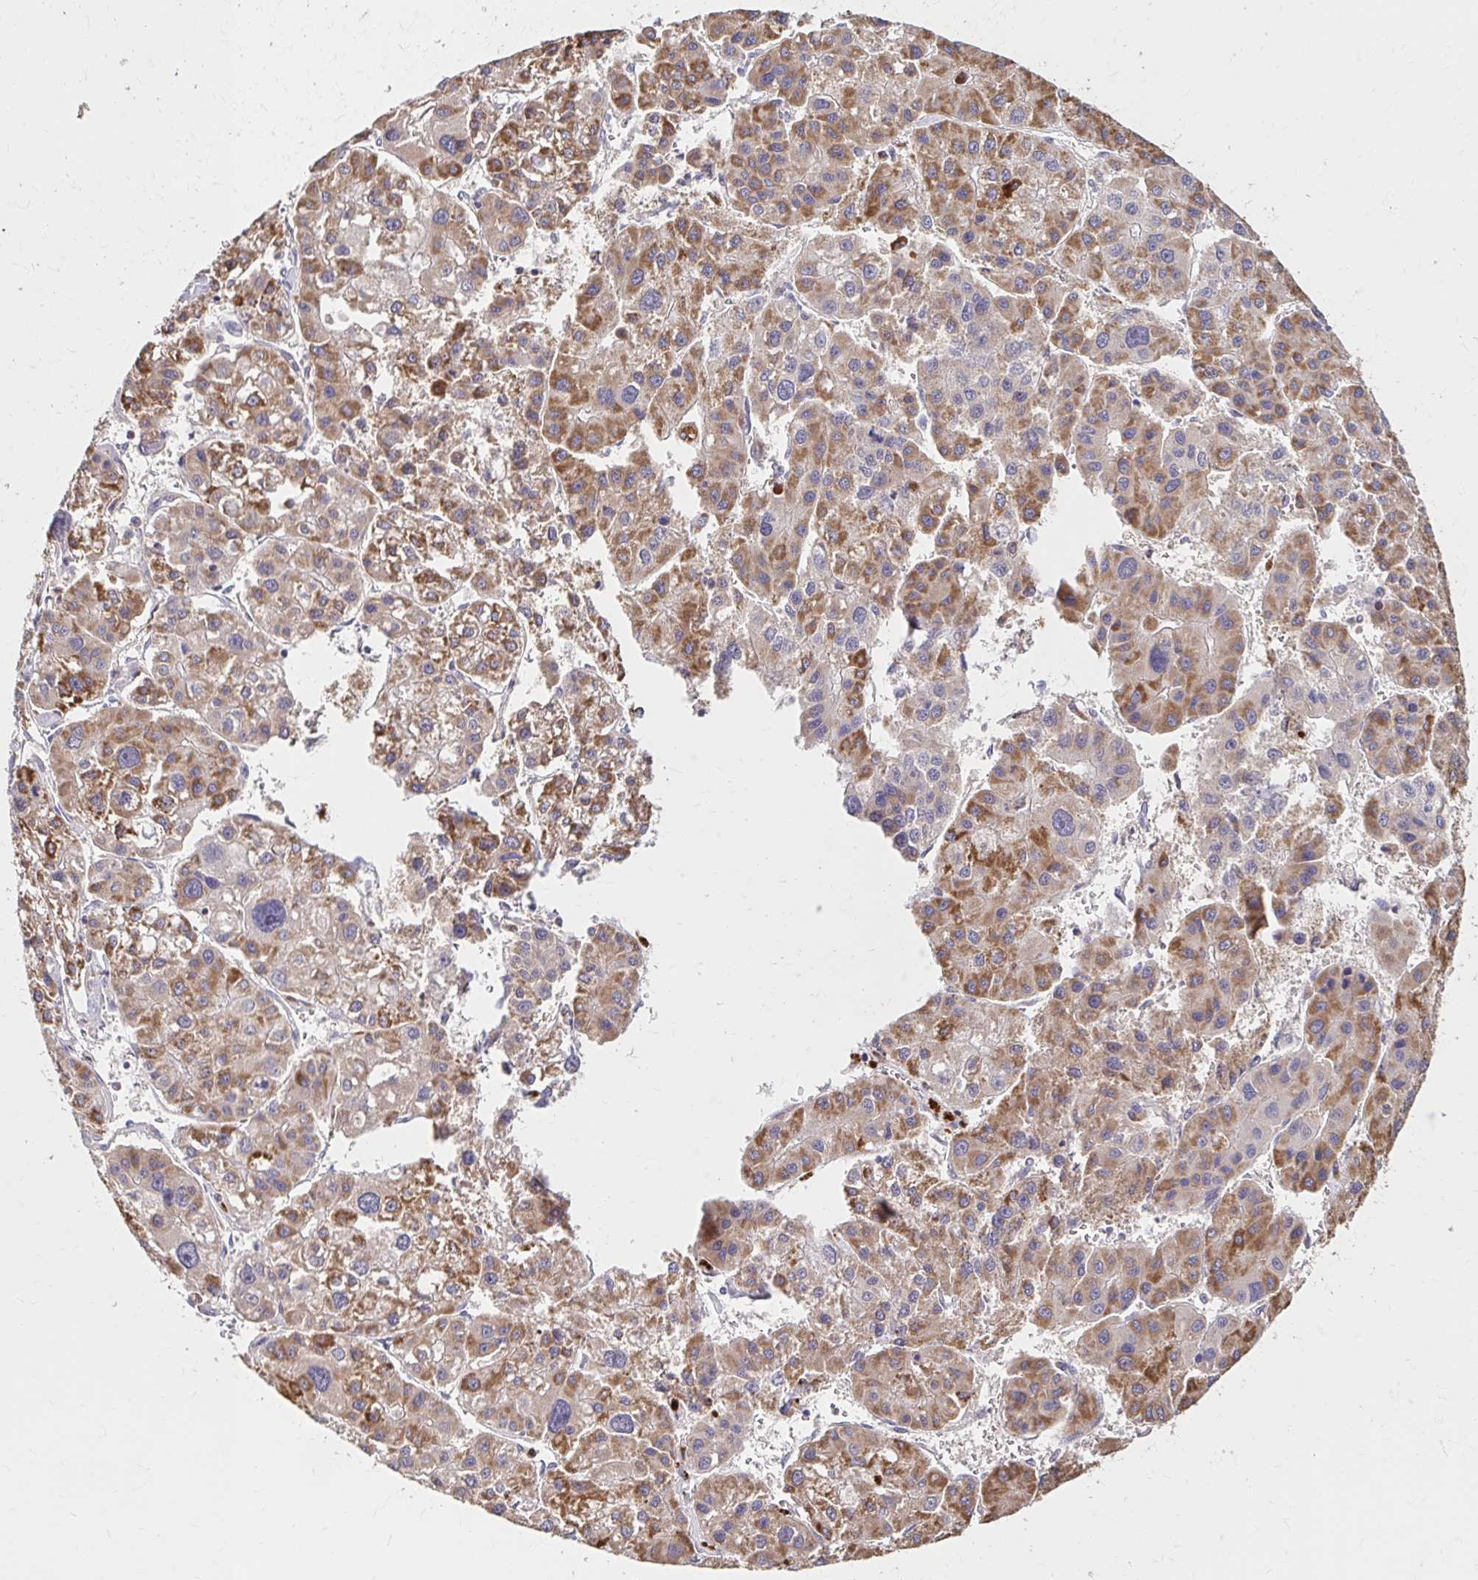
{"staining": {"intensity": "moderate", "quantity": ">75%", "location": "cytoplasmic/membranous"}, "tissue": "liver cancer", "cell_type": "Tumor cells", "image_type": "cancer", "snomed": [{"axis": "morphology", "description": "Carcinoma, Hepatocellular, NOS"}, {"axis": "topography", "description": "Liver"}], "caption": "Liver cancer stained with a protein marker shows moderate staining in tumor cells.", "gene": "HMGCS2", "patient": {"sex": "male", "age": 73}}